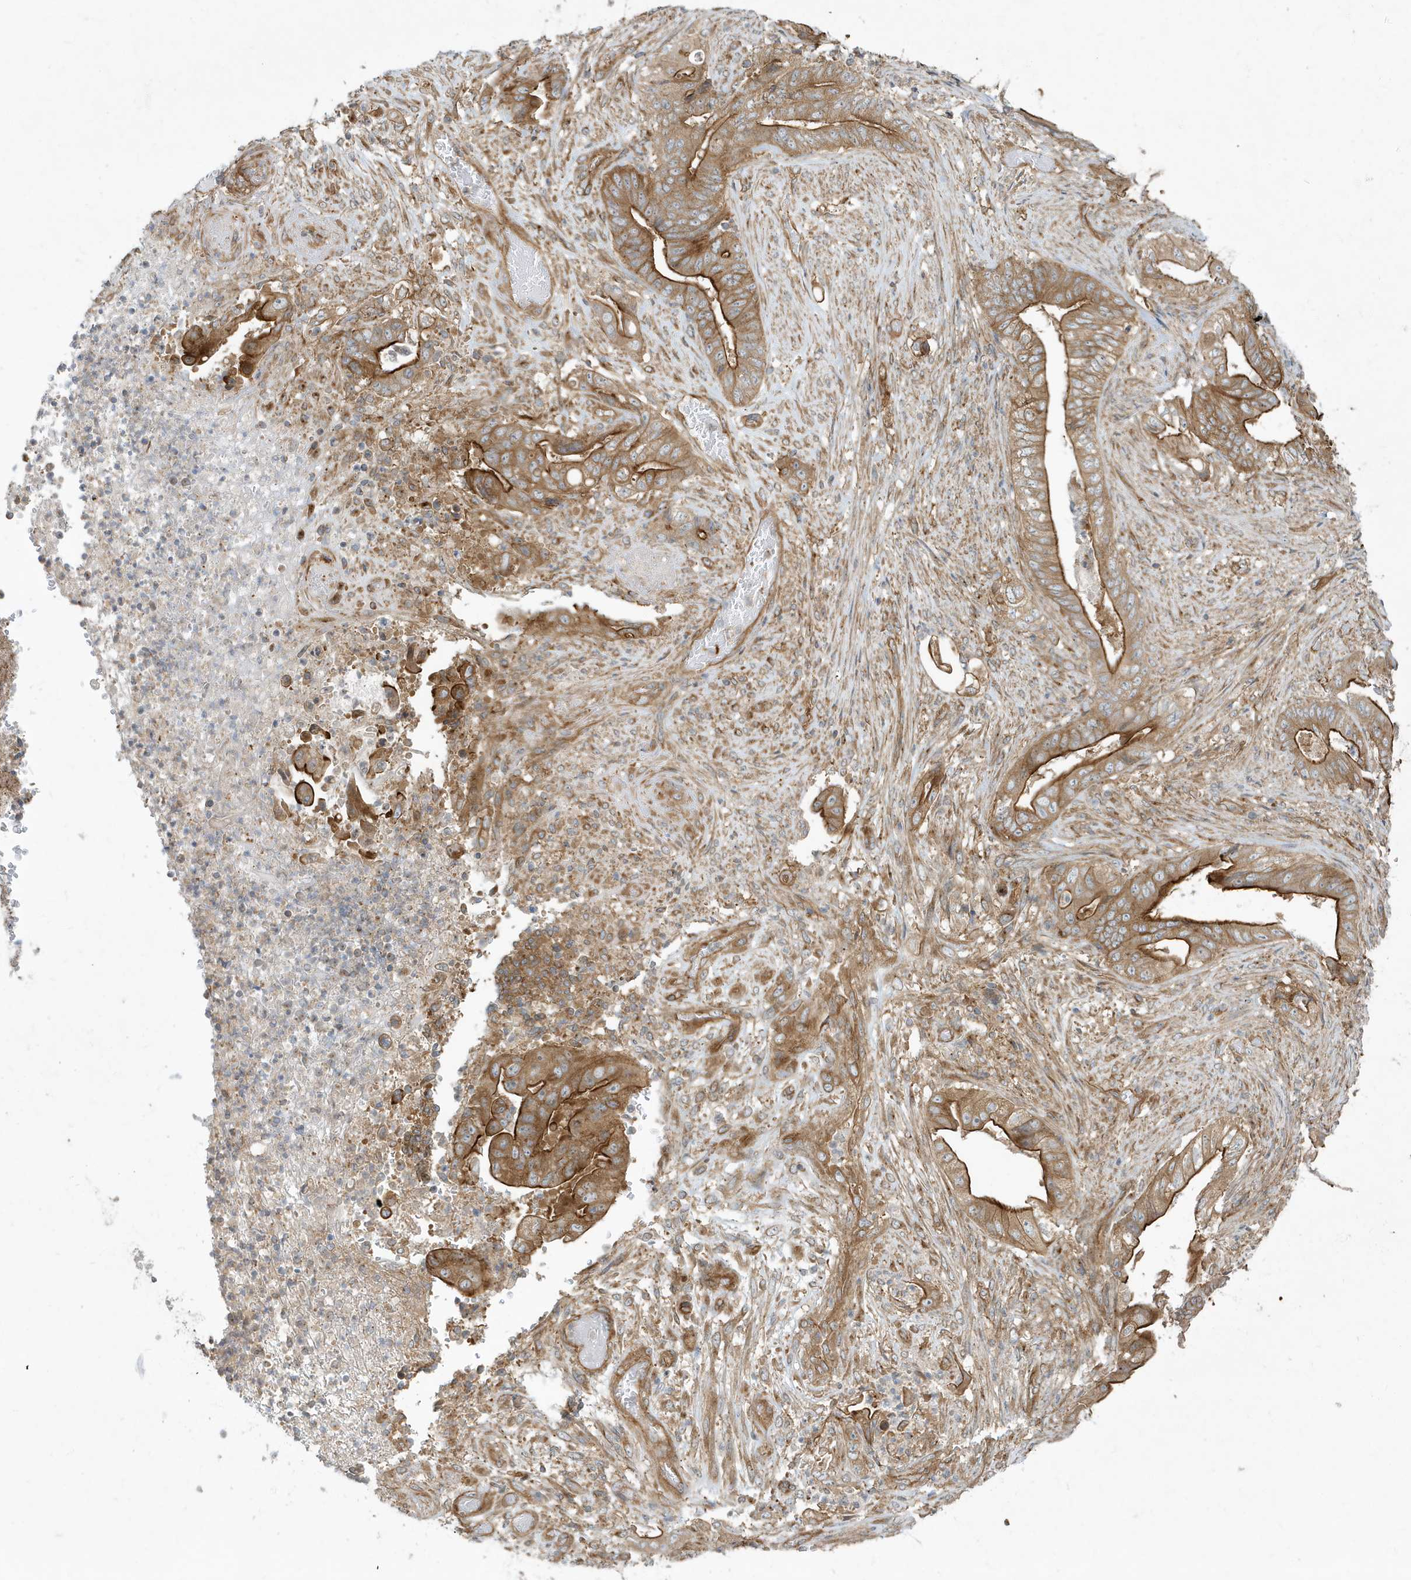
{"staining": {"intensity": "strong", "quantity": ">75%", "location": "cytoplasmic/membranous"}, "tissue": "stomach cancer", "cell_type": "Tumor cells", "image_type": "cancer", "snomed": [{"axis": "morphology", "description": "Adenocarcinoma, NOS"}, {"axis": "topography", "description": "Stomach"}], "caption": "High-magnification brightfield microscopy of stomach adenocarcinoma stained with DAB (3,3'-diaminobenzidine) (brown) and counterstained with hematoxylin (blue). tumor cells exhibit strong cytoplasmic/membranous positivity is identified in approximately>75% of cells.", "gene": "ATP23", "patient": {"sex": "female", "age": 73}}